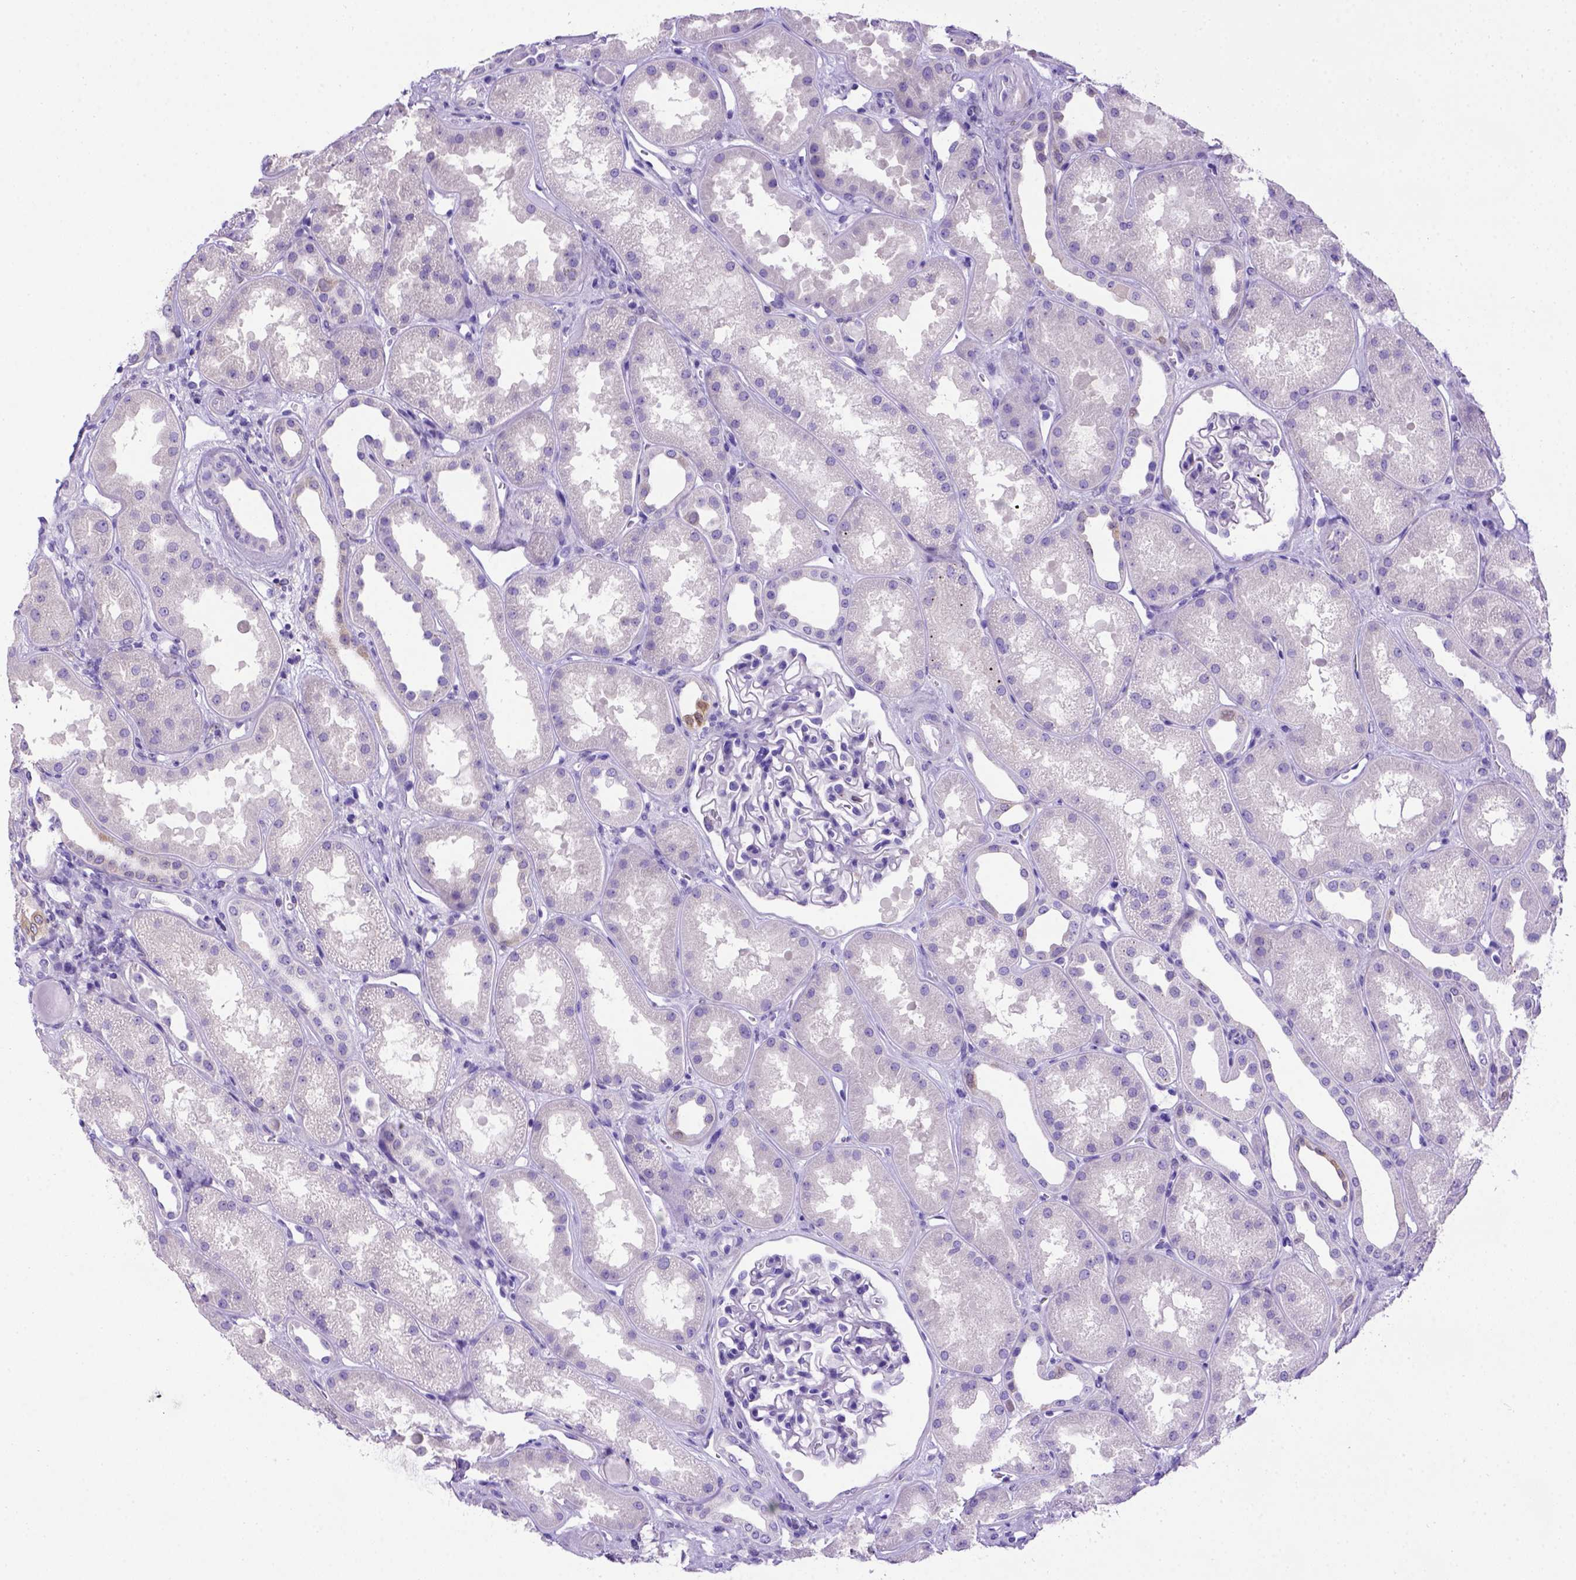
{"staining": {"intensity": "negative", "quantity": "none", "location": "none"}, "tissue": "kidney", "cell_type": "Cells in glomeruli", "image_type": "normal", "snomed": [{"axis": "morphology", "description": "Normal tissue, NOS"}, {"axis": "topography", "description": "Kidney"}], "caption": "DAB immunohistochemical staining of benign kidney exhibits no significant positivity in cells in glomeruli. (Brightfield microscopy of DAB IHC at high magnification).", "gene": "PTGES", "patient": {"sex": "male", "age": 61}}